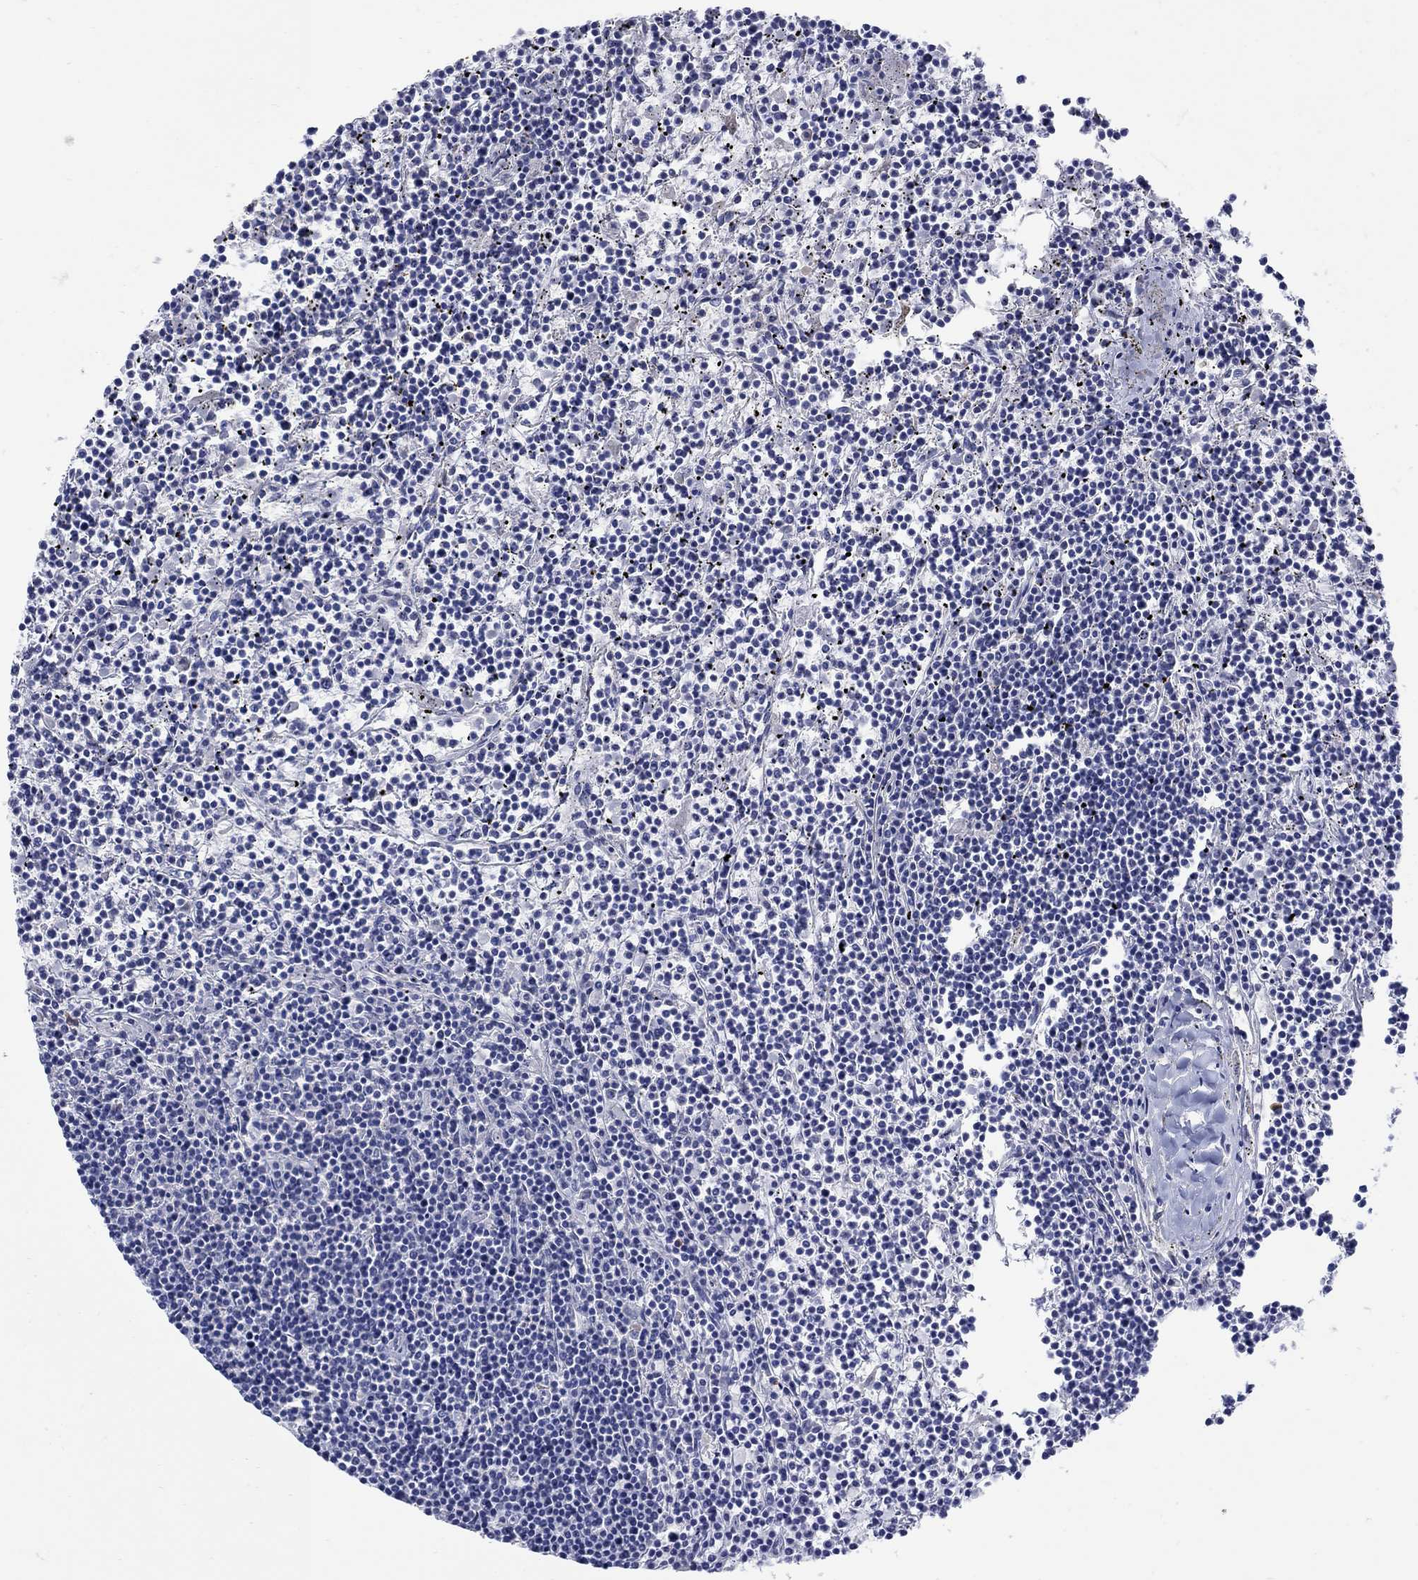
{"staining": {"intensity": "negative", "quantity": "none", "location": "none"}, "tissue": "lymphoma", "cell_type": "Tumor cells", "image_type": "cancer", "snomed": [{"axis": "morphology", "description": "Malignant lymphoma, non-Hodgkin's type, Low grade"}, {"axis": "topography", "description": "Spleen"}], "caption": "This is a histopathology image of immunohistochemistry (IHC) staining of lymphoma, which shows no positivity in tumor cells.", "gene": "REEP2", "patient": {"sex": "female", "age": 19}}